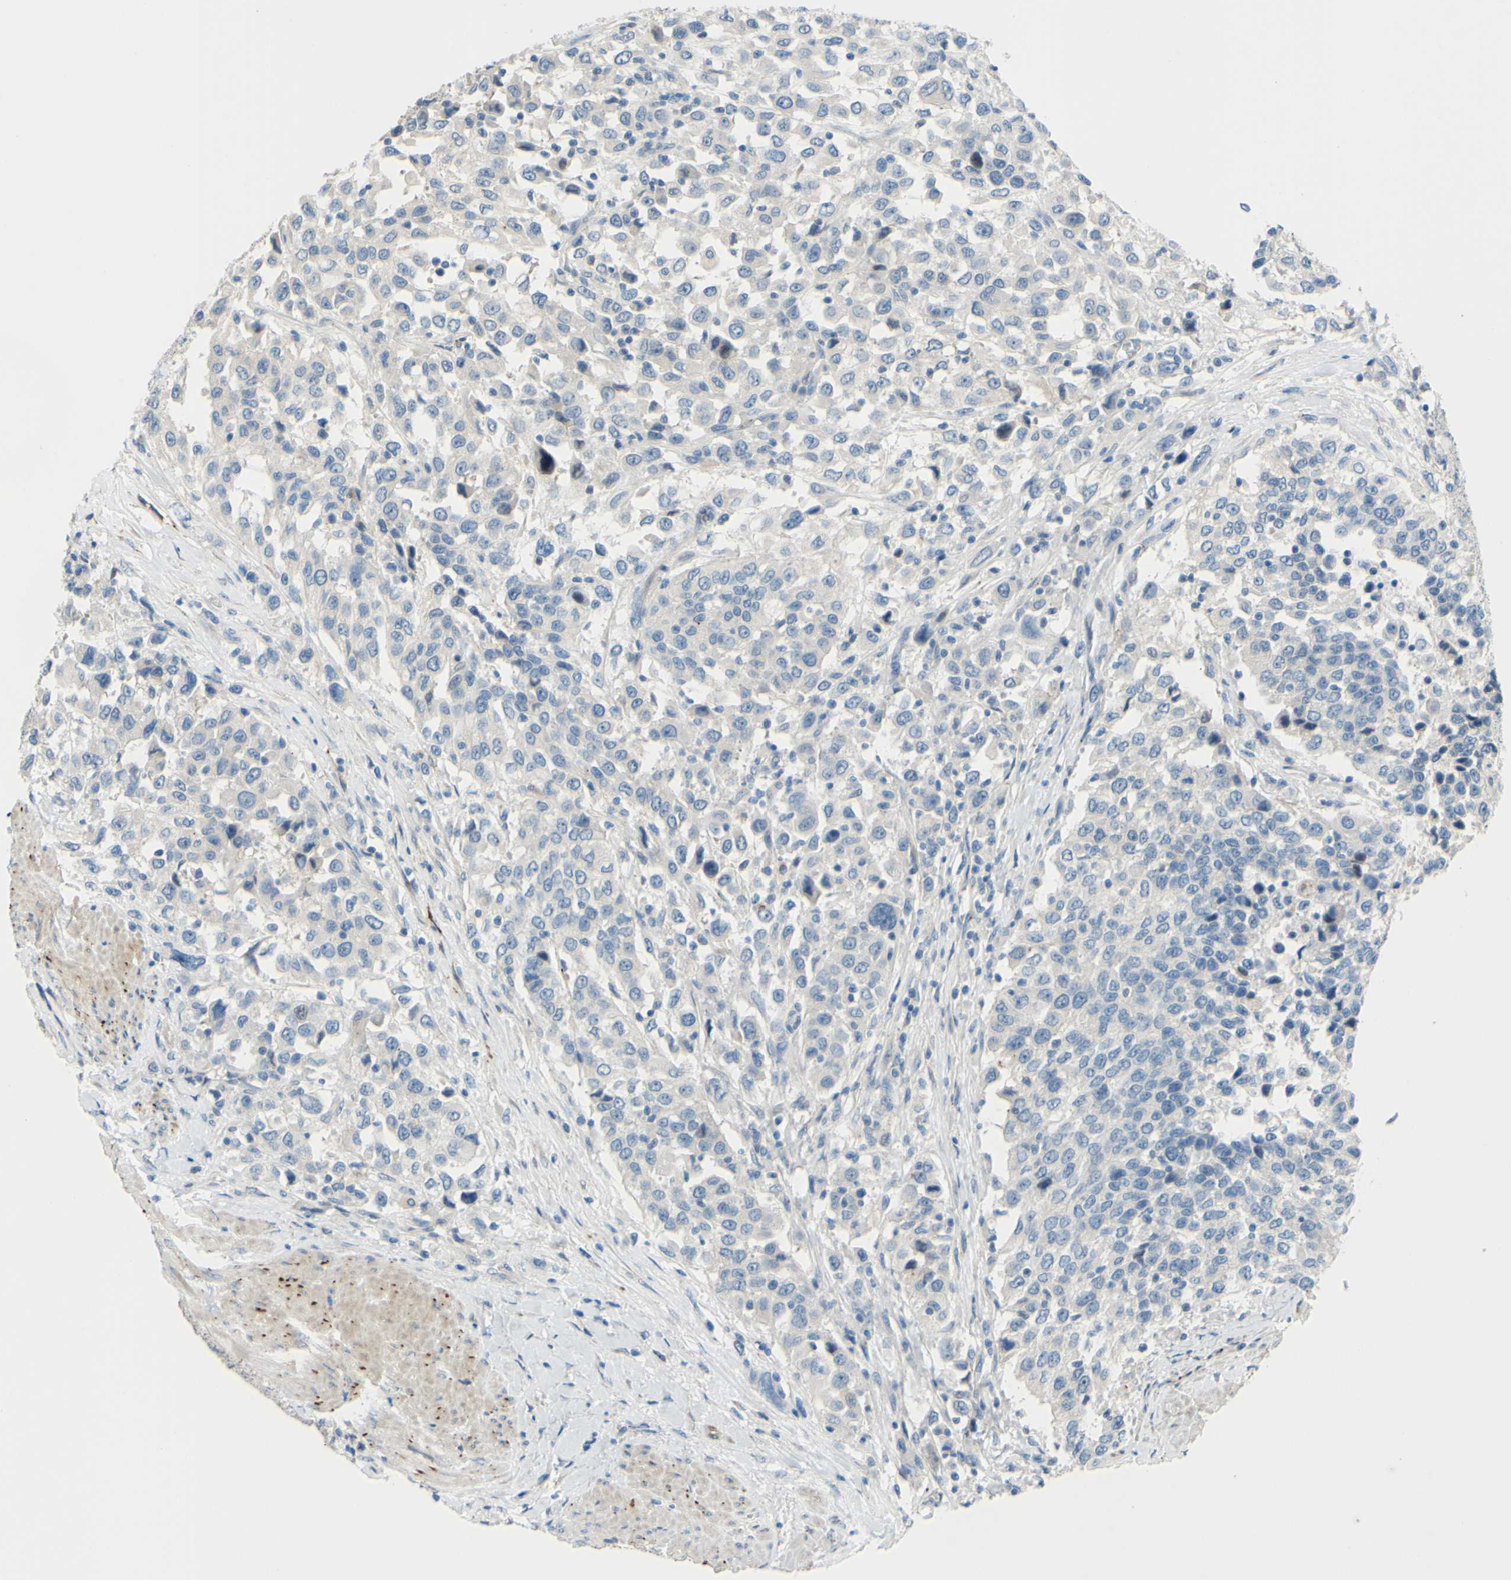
{"staining": {"intensity": "negative", "quantity": "none", "location": "none"}, "tissue": "urothelial cancer", "cell_type": "Tumor cells", "image_type": "cancer", "snomed": [{"axis": "morphology", "description": "Urothelial carcinoma, High grade"}, {"axis": "topography", "description": "Urinary bladder"}], "caption": "This histopathology image is of urothelial cancer stained with IHC to label a protein in brown with the nuclei are counter-stained blue. There is no staining in tumor cells.", "gene": "ARHGAP1", "patient": {"sex": "female", "age": 80}}